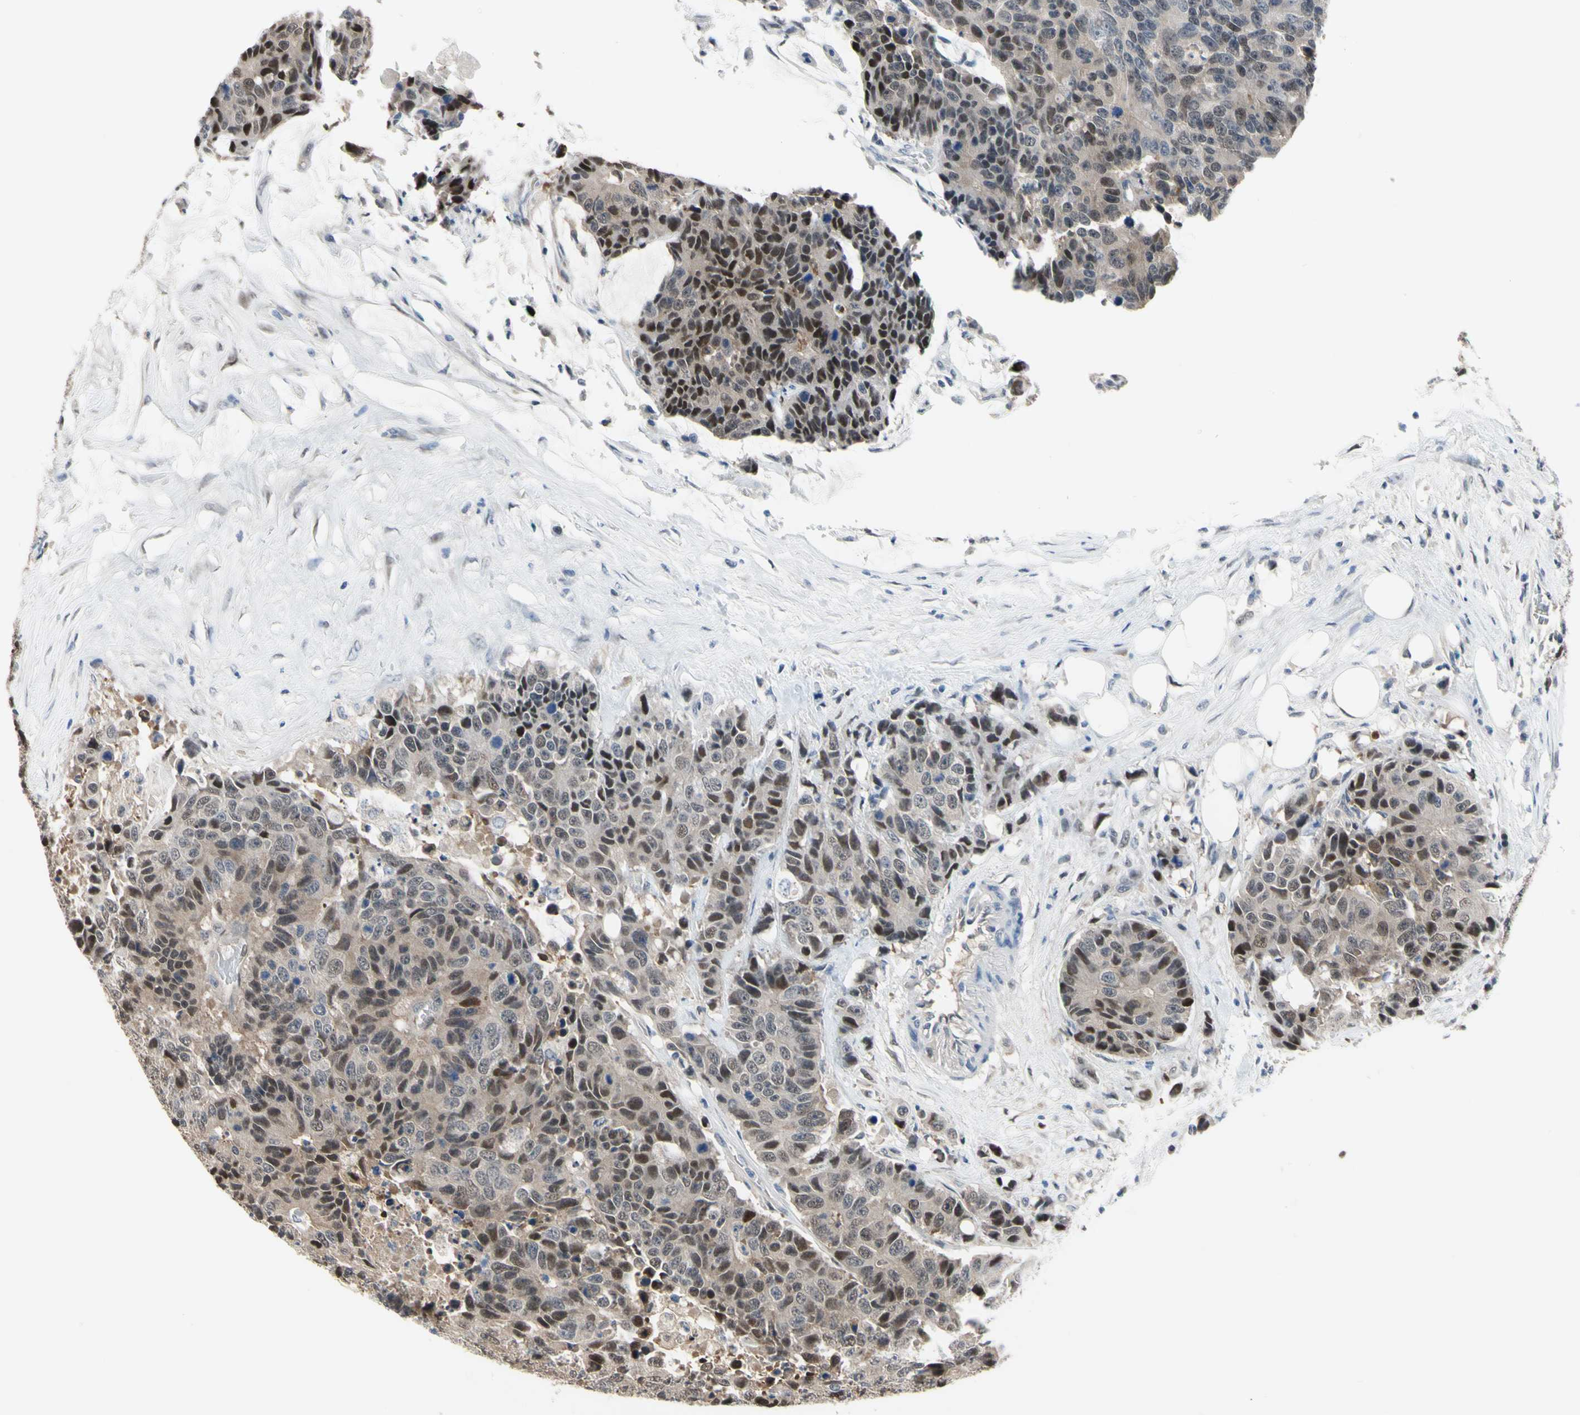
{"staining": {"intensity": "moderate", "quantity": "25%-75%", "location": "nuclear"}, "tissue": "colorectal cancer", "cell_type": "Tumor cells", "image_type": "cancer", "snomed": [{"axis": "morphology", "description": "Adenocarcinoma, NOS"}, {"axis": "topography", "description": "Colon"}], "caption": "Brown immunohistochemical staining in adenocarcinoma (colorectal) demonstrates moderate nuclear staining in about 25%-75% of tumor cells.", "gene": "HSPA4", "patient": {"sex": "female", "age": 86}}